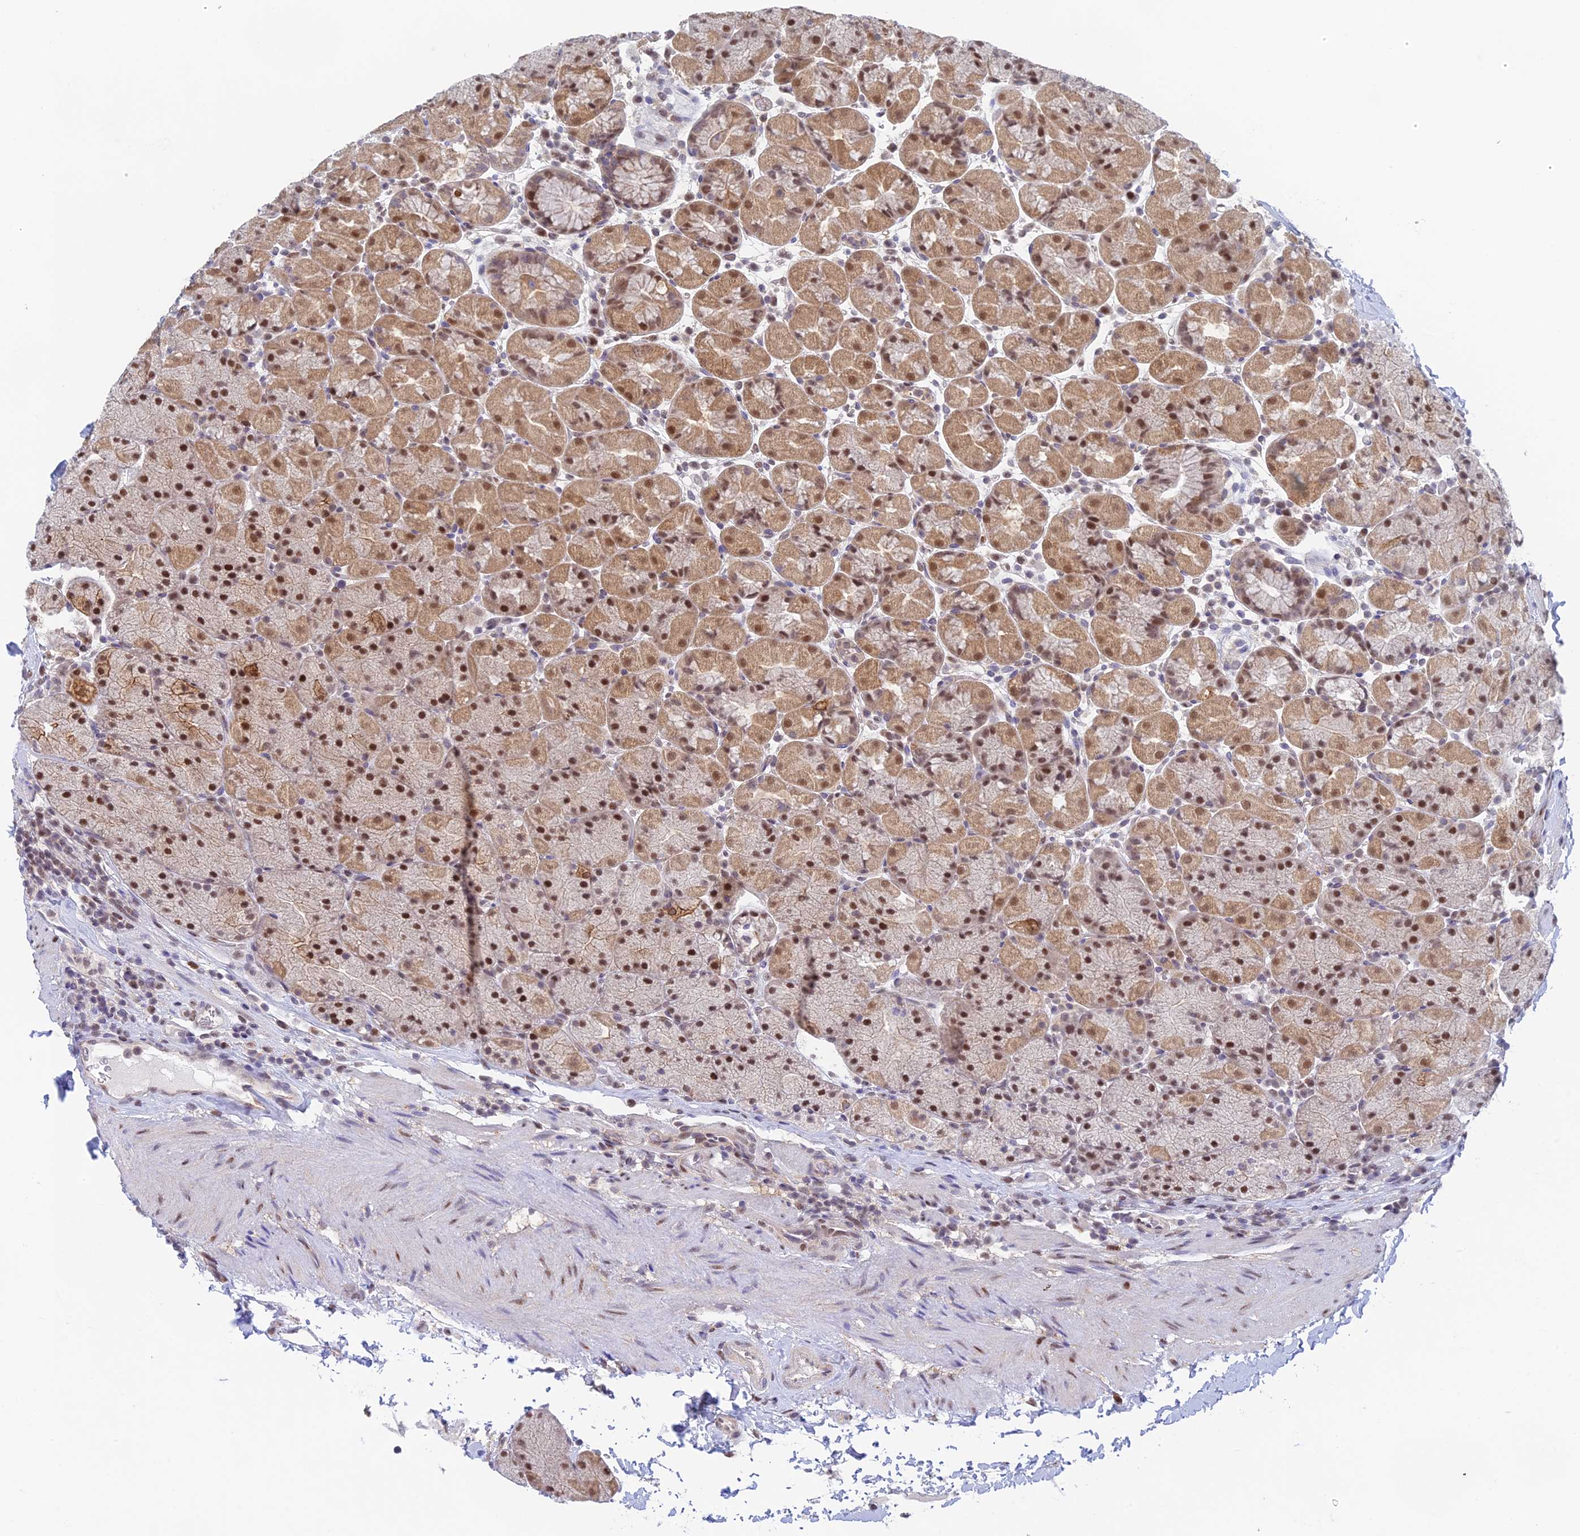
{"staining": {"intensity": "moderate", "quantity": ">75%", "location": "cytoplasmic/membranous,nuclear"}, "tissue": "stomach", "cell_type": "Glandular cells", "image_type": "normal", "snomed": [{"axis": "morphology", "description": "Normal tissue, NOS"}, {"axis": "topography", "description": "Stomach, upper"}, {"axis": "topography", "description": "Stomach, lower"}], "caption": "High-power microscopy captured an immunohistochemistry (IHC) micrograph of normal stomach, revealing moderate cytoplasmic/membranous,nuclear staining in about >75% of glandular cells.", "gene": "MRPL17", "patient": {"sex": "male", "age": 67}}